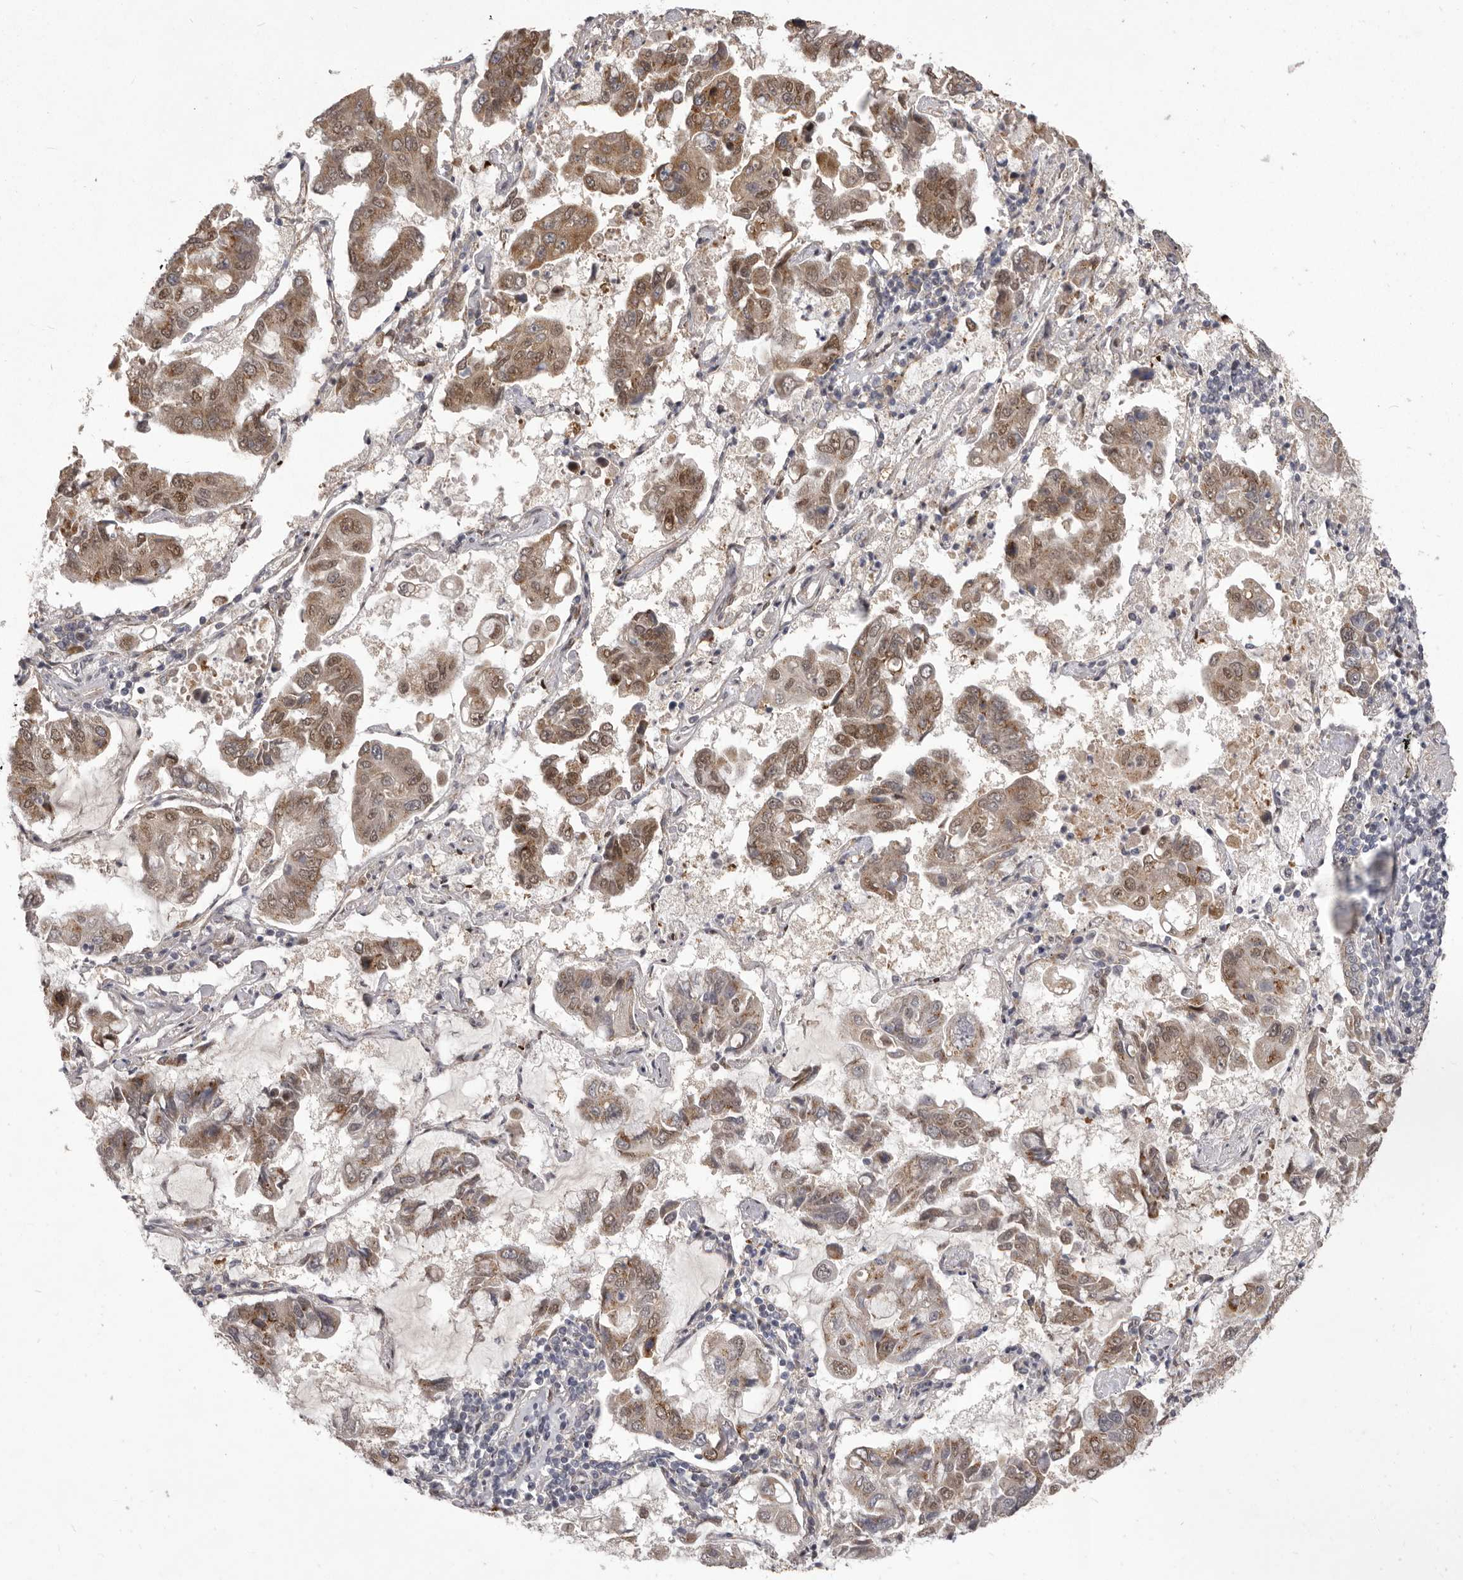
{"staining": {"intensity": "moderate", "quantity": ">75%", "location": "cytoplasmic/membranous"}, "tissue": "lung cancer", "cell_type": "Tumor cells", "image_type": "cancer", "snomed": [{"axis": "morphology", "description": "Adenocarcinoma, NOS"}, {"axis": "topography", "description": "Lung"}], "caption": "Protein staining demonstrates moderate cytoplasmic/membranous expression in approximately >75% of tumor cells in lung cancer (adenocarcinoma). (DAB IHC with brightfield microscopy, high magnification).", "gene": "TBC1D8B", "patient": {"sex": "male", "age": 64}}